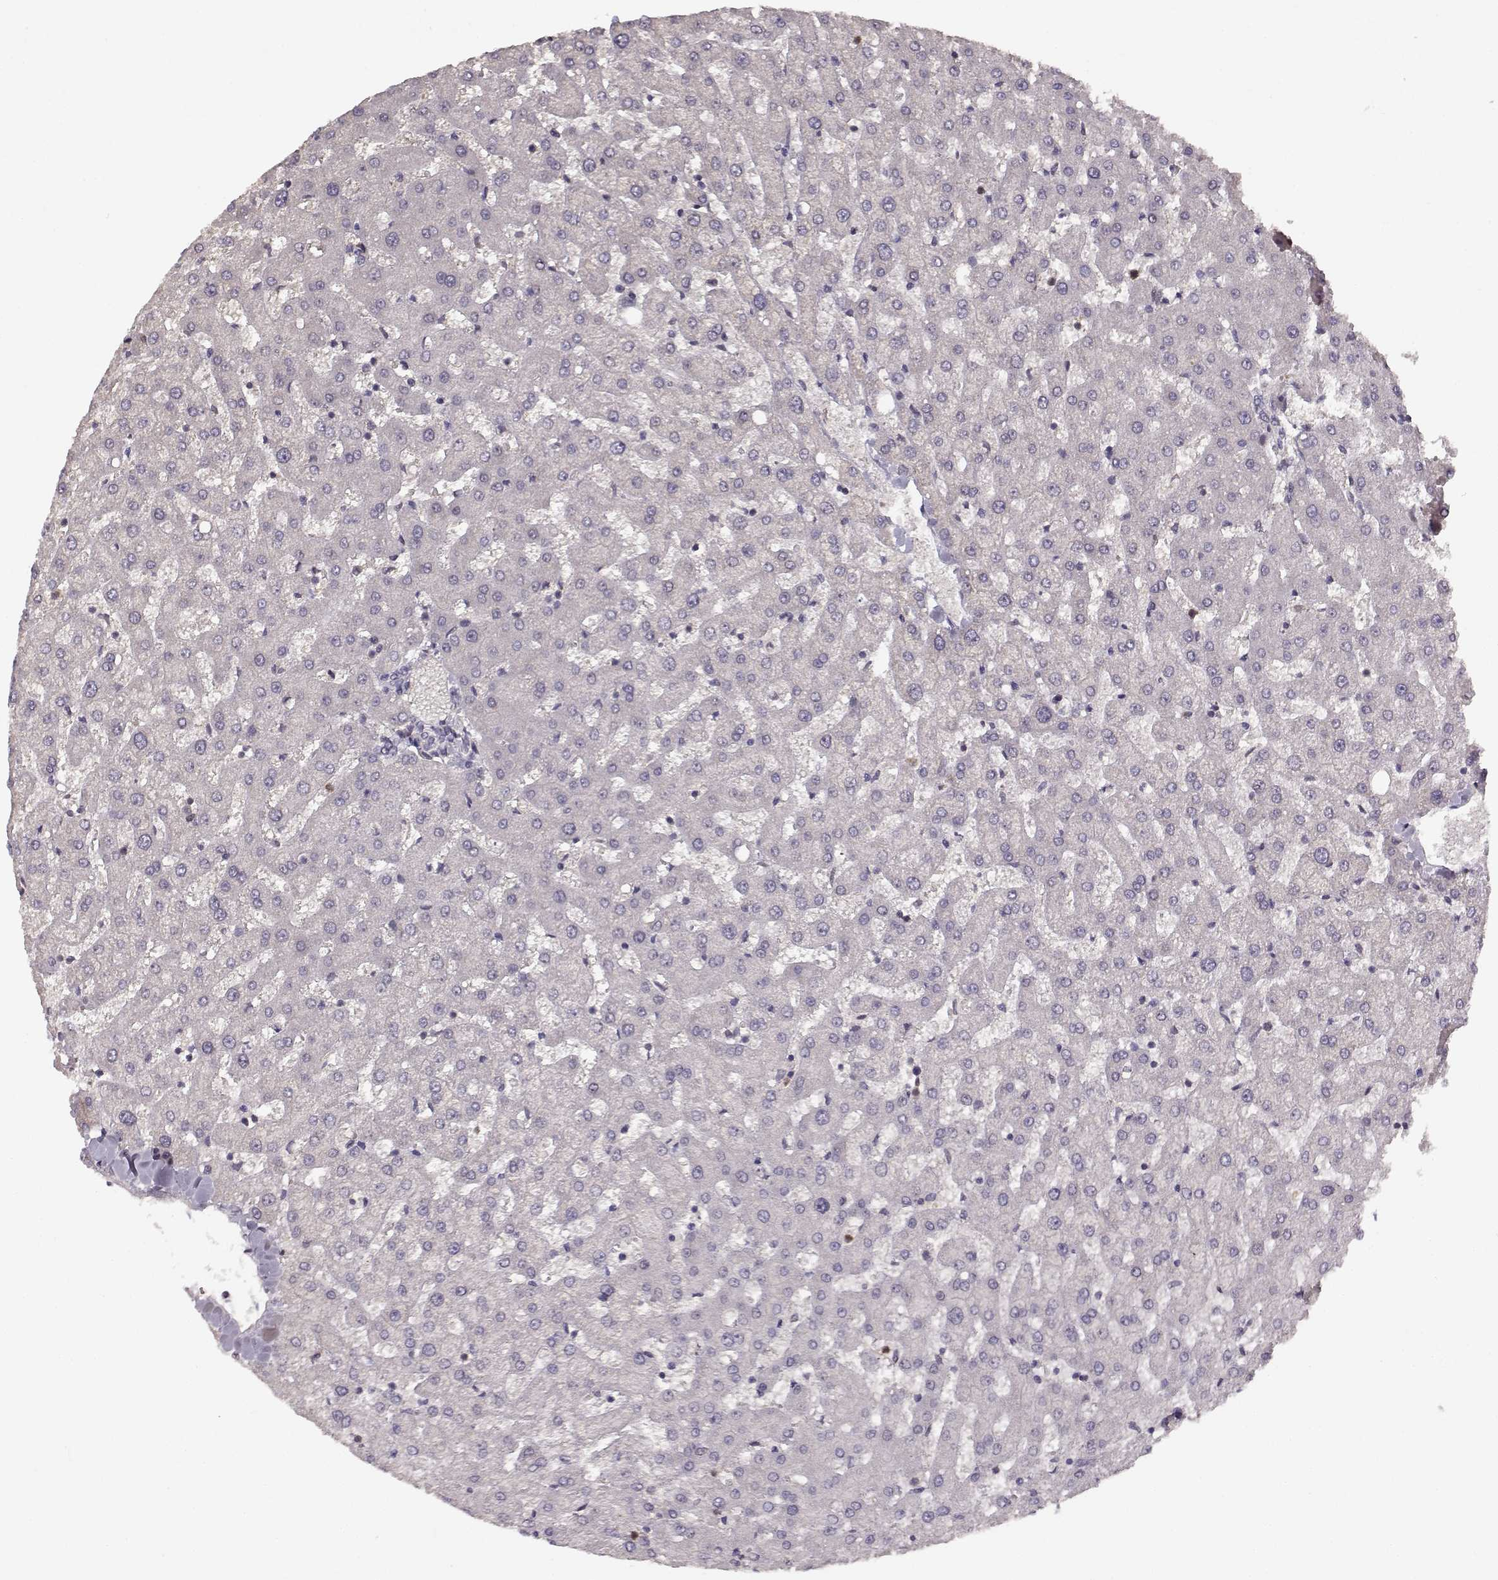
{"staining": {"intensity": "negative", "quantity": "none", "location": "none"}, "tissue": "liver", "cell_type": "Cholangiocytes", "image_type": "normal", "snomed": [{"axis": "morphology", "description": "Normal tissue, NOS"}, {"axis": "topography", "description": "Liver"}], "caption": "An IHC photomicrograph of normal liver is shown. There is no staining in cholangiocytes of liver.", "gene": "RGS9BP", "patient": {"sex": "female", "age": 50}}